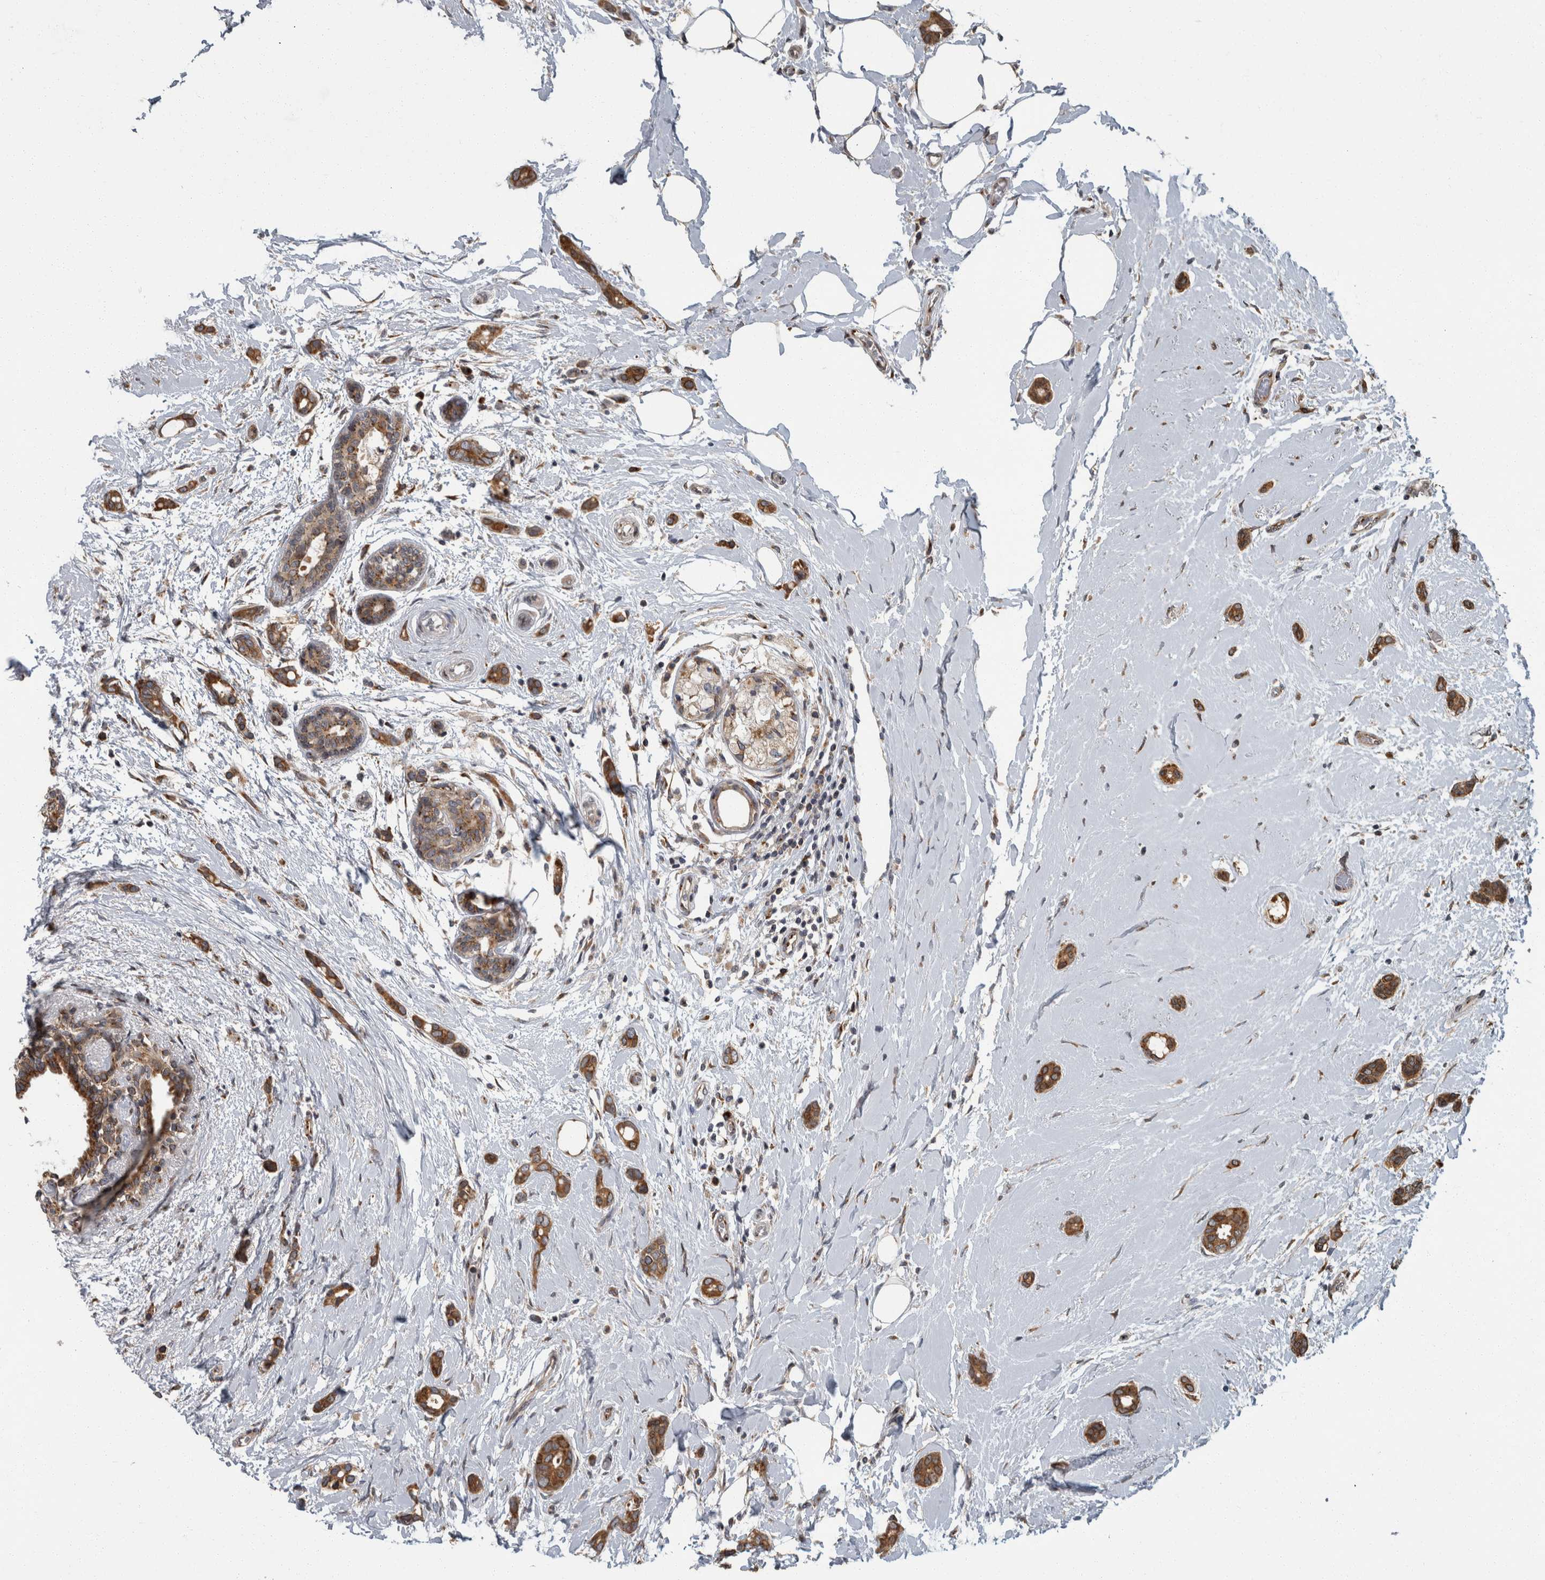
{"staining": {"intensity": "moderate", "quantity": ">75%", "location": "cytoplasmic/membranous"}, "tissue": "breast cancer", "cell_type": "Tumor cells", "image_type": "cancer", "snomed": [{"axis": "morphology", "description": "Duct carcinoma"}, {"axis": "topography", "description": "Breast"}], "caption": "Tumor cells exhibit medium levels of moderate cytoplasmic/membranous expression in approximately >75% of cells in human breast cancer. The protein of interest is stained brown, and the nuclei are stained in blue (DAB IHC with brightfield microscopy, high magnification).", "gene": "LMAN2L", "patient": {"sex": "female", "age": 55}}